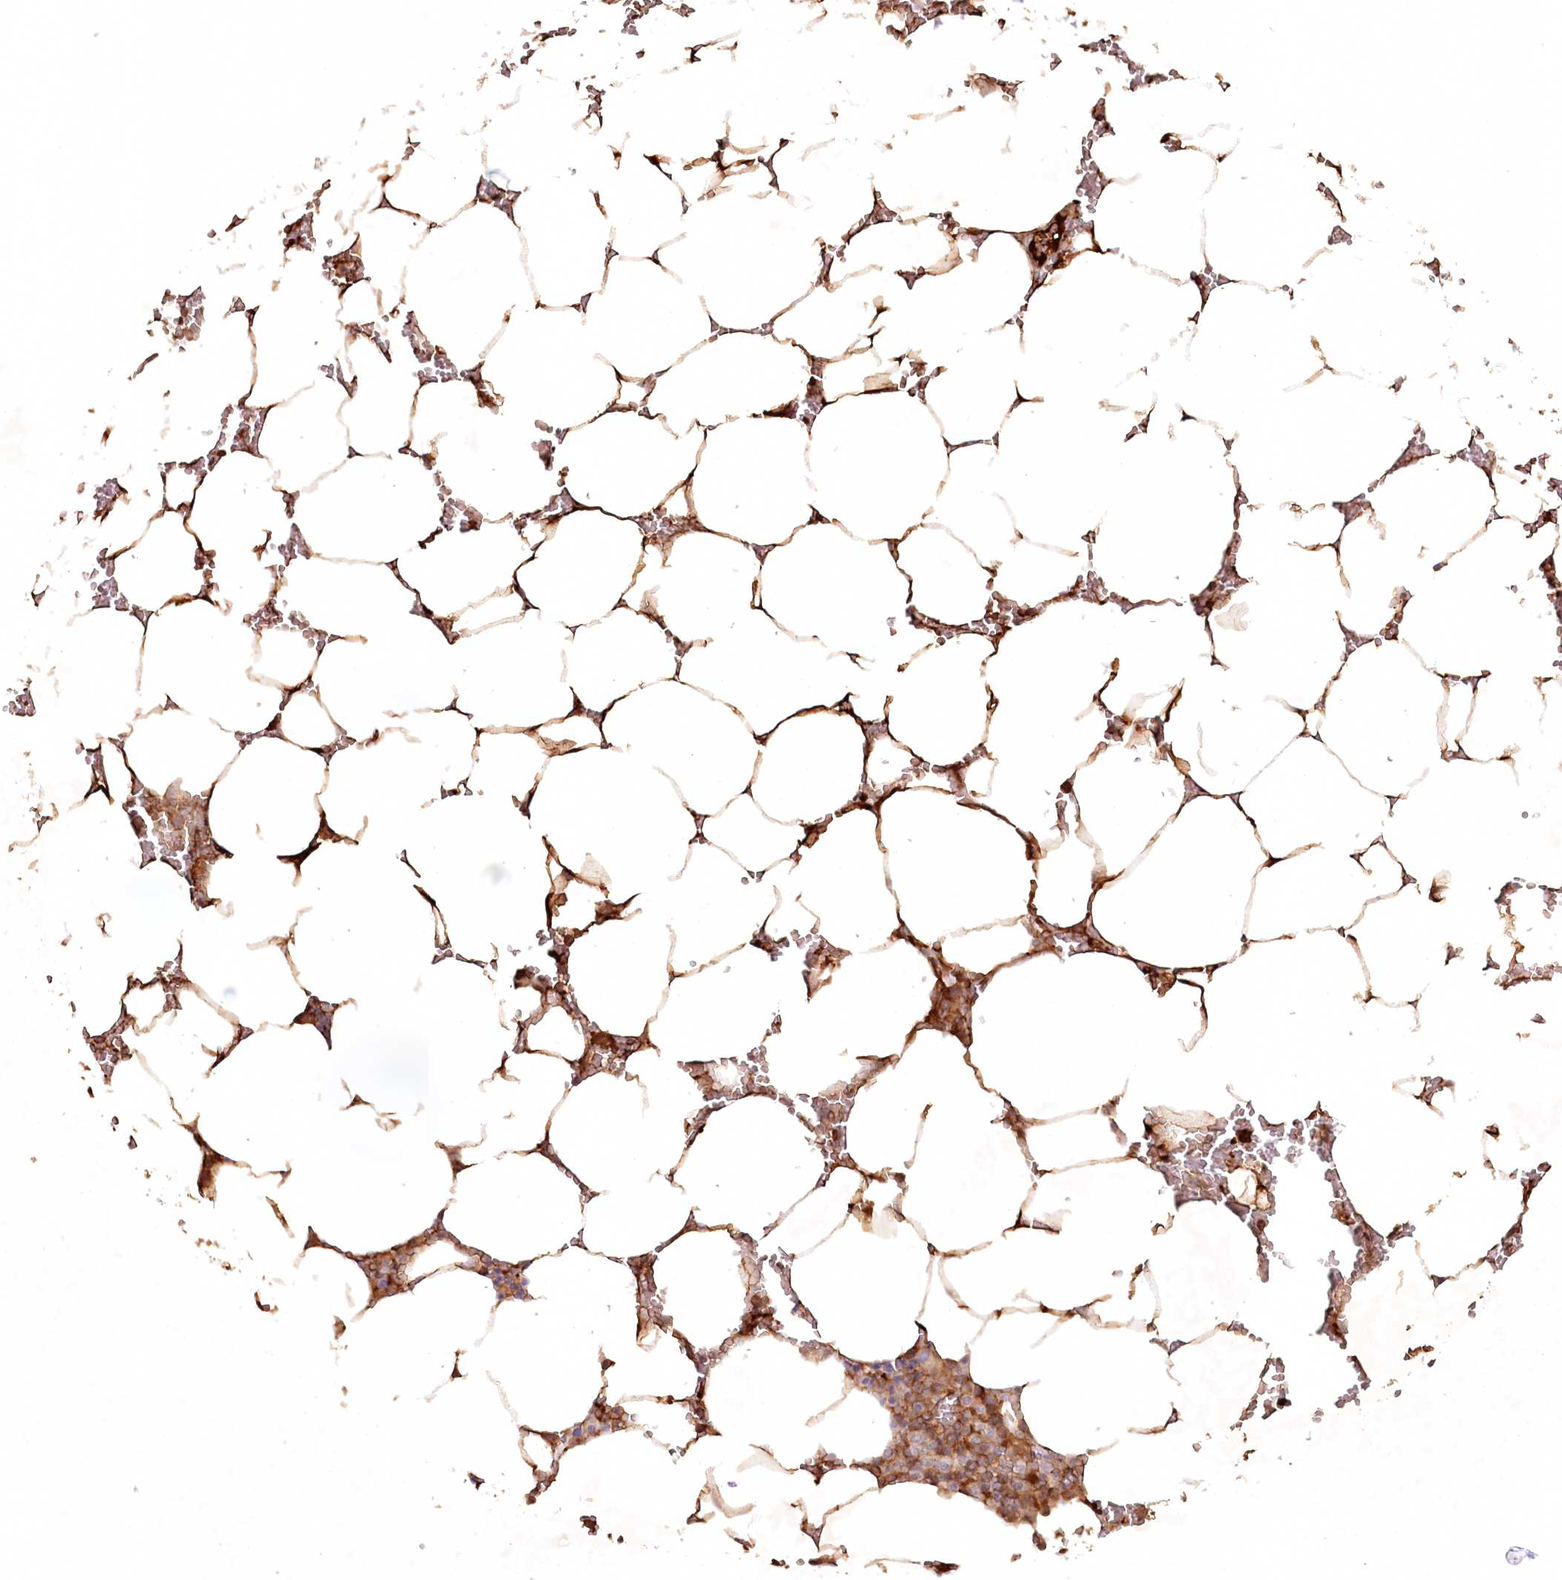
{"staining": {"intensity": "moderate", "quantity": "<25%", "location": "cytoplasmic/membranous"}, "tissue": "bone marrow", "cell_type": "Hematopoietic cells", "image_type": "normal", "snomed": [{"axis": "morphology", "description": "Normal tissue, NOS"}, {"axis": "topography", "description": "Bone marrow"}], "caption": "The micrograph exhibits immunohistochemical staining of normal bone marrow. There is moderate cytoplasmic/membranous positivity is appreciated in about <25% of hematopoietic cells. (DAB IHC, brown staining for protein, blue staining for nuclei).", "gene": "PSAPL1", "patient": {"sex": "male", "age": 70}}